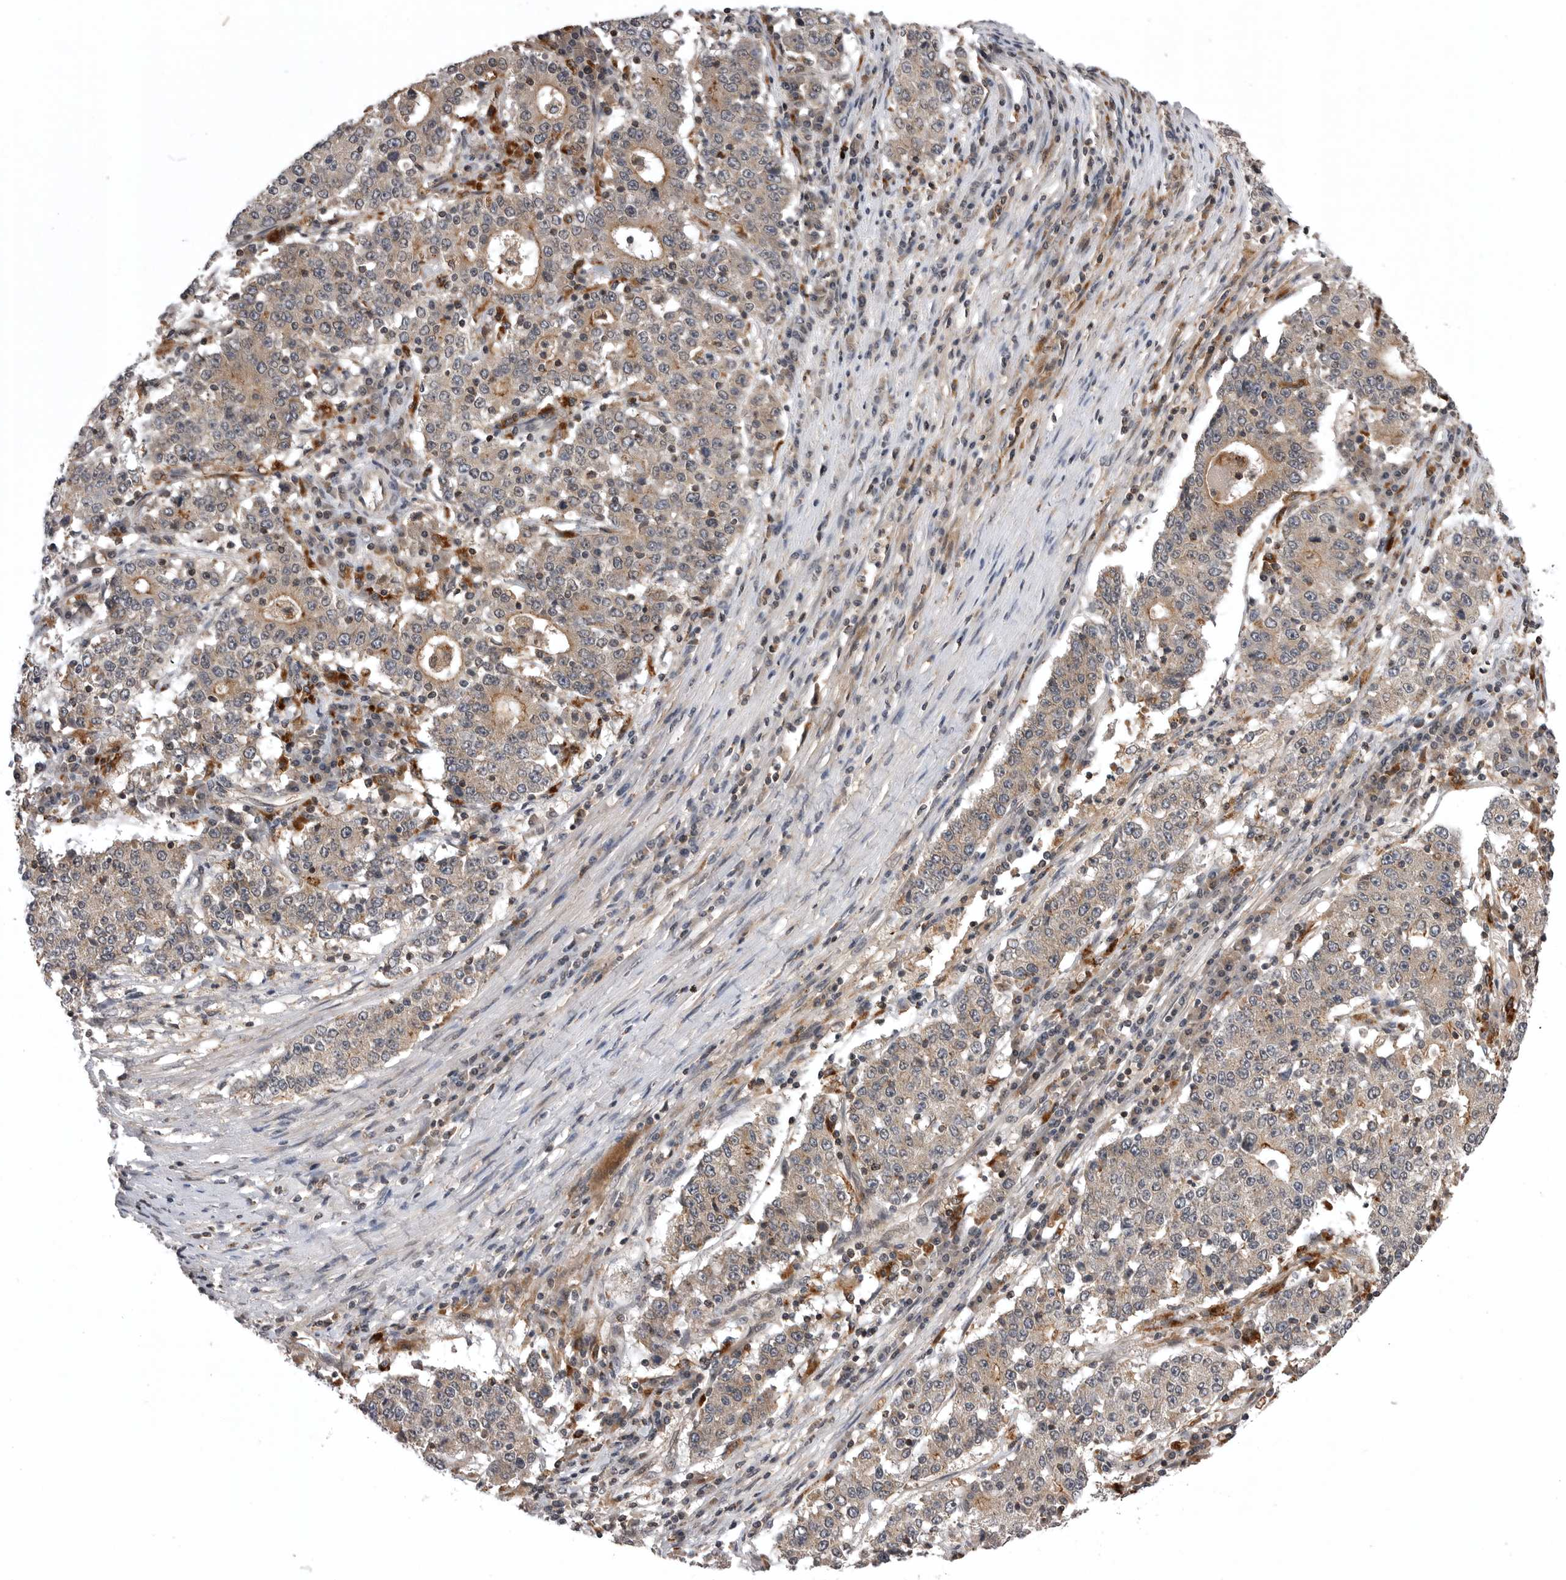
{"staining": {"intensity": "moderate", "quantity": "25%-75%", "location": "cytoplasmic/membranous"}, "tissue": "stomach cancer", "cell_type": "Tumor cells", "image_type": "cancer", "snomed": [{"axis": "morphology", "description": "Adenocarcinoma, NOS"}, {"axis": "topography", "description": "Stomach"}], "caption": "Immunohistochemical staining of adenocarcinoma (stomach) displays medium levels of moderate cytoplasmic/membranous expression in approximately 25%-75% of tumor cells. (DAB IHC with brightfield microscopy, high magnification).", "gene": "AOAH", "patient": {"sex": "male", "age": 59}}